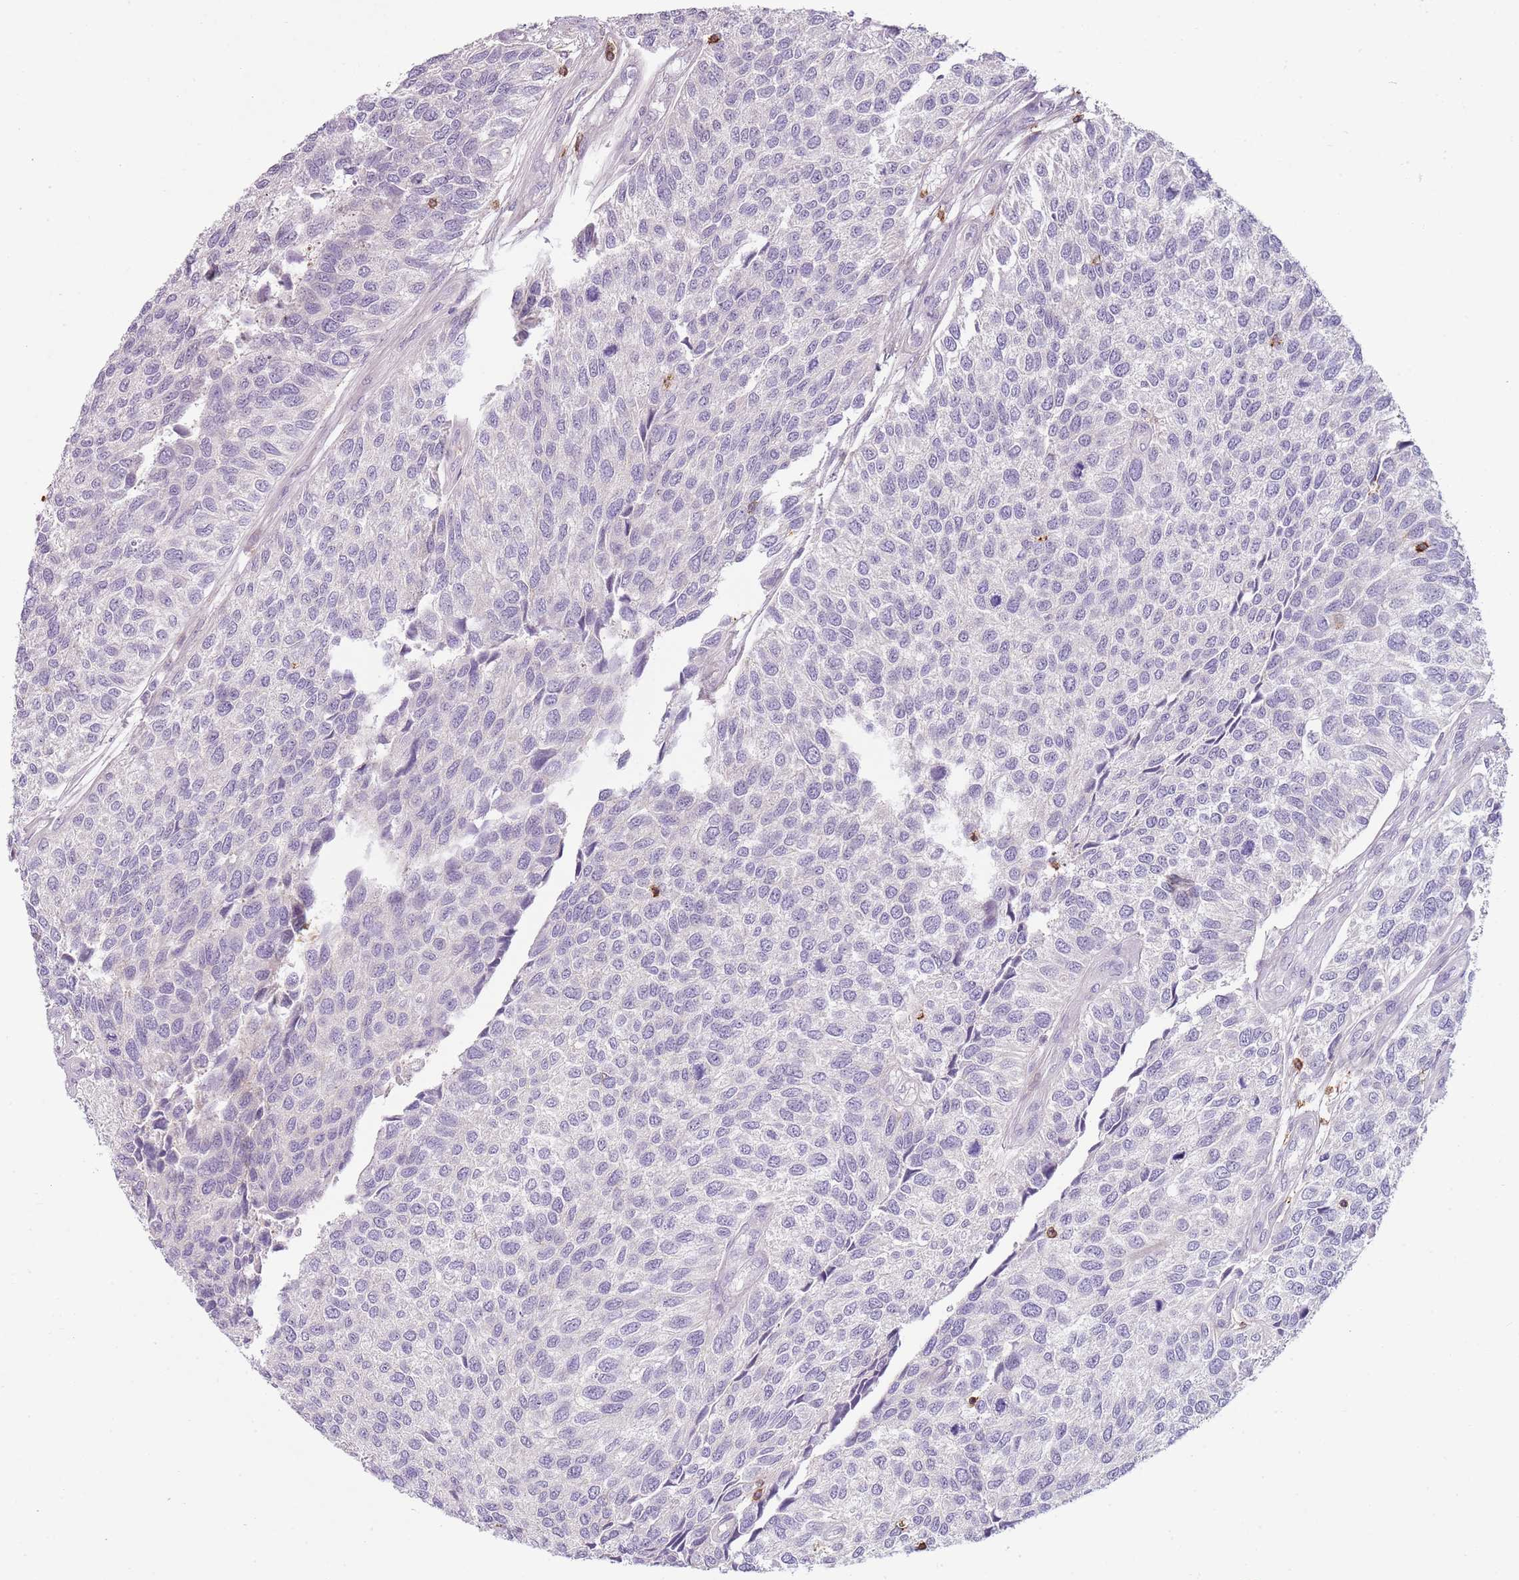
{"staining": {"intensity": "negative", "quantity": "none", "location": "none"}, "tissue": "urothelial cancer", "cell_type": "Tumor cells", "image_type": "cancer", "snomed": [{"axis": "morphology", "description": "Urothelial carcinoma, NOS"}, {"axis": "topography", "description": "Urinary bladder"}], "caption": "Tumor cells show no significant protein staining in transitional cell carcinoma. Nuclei are stained in blue.", "gene": "ZNF583", "patient": {"sex": "male", "age": 55}}